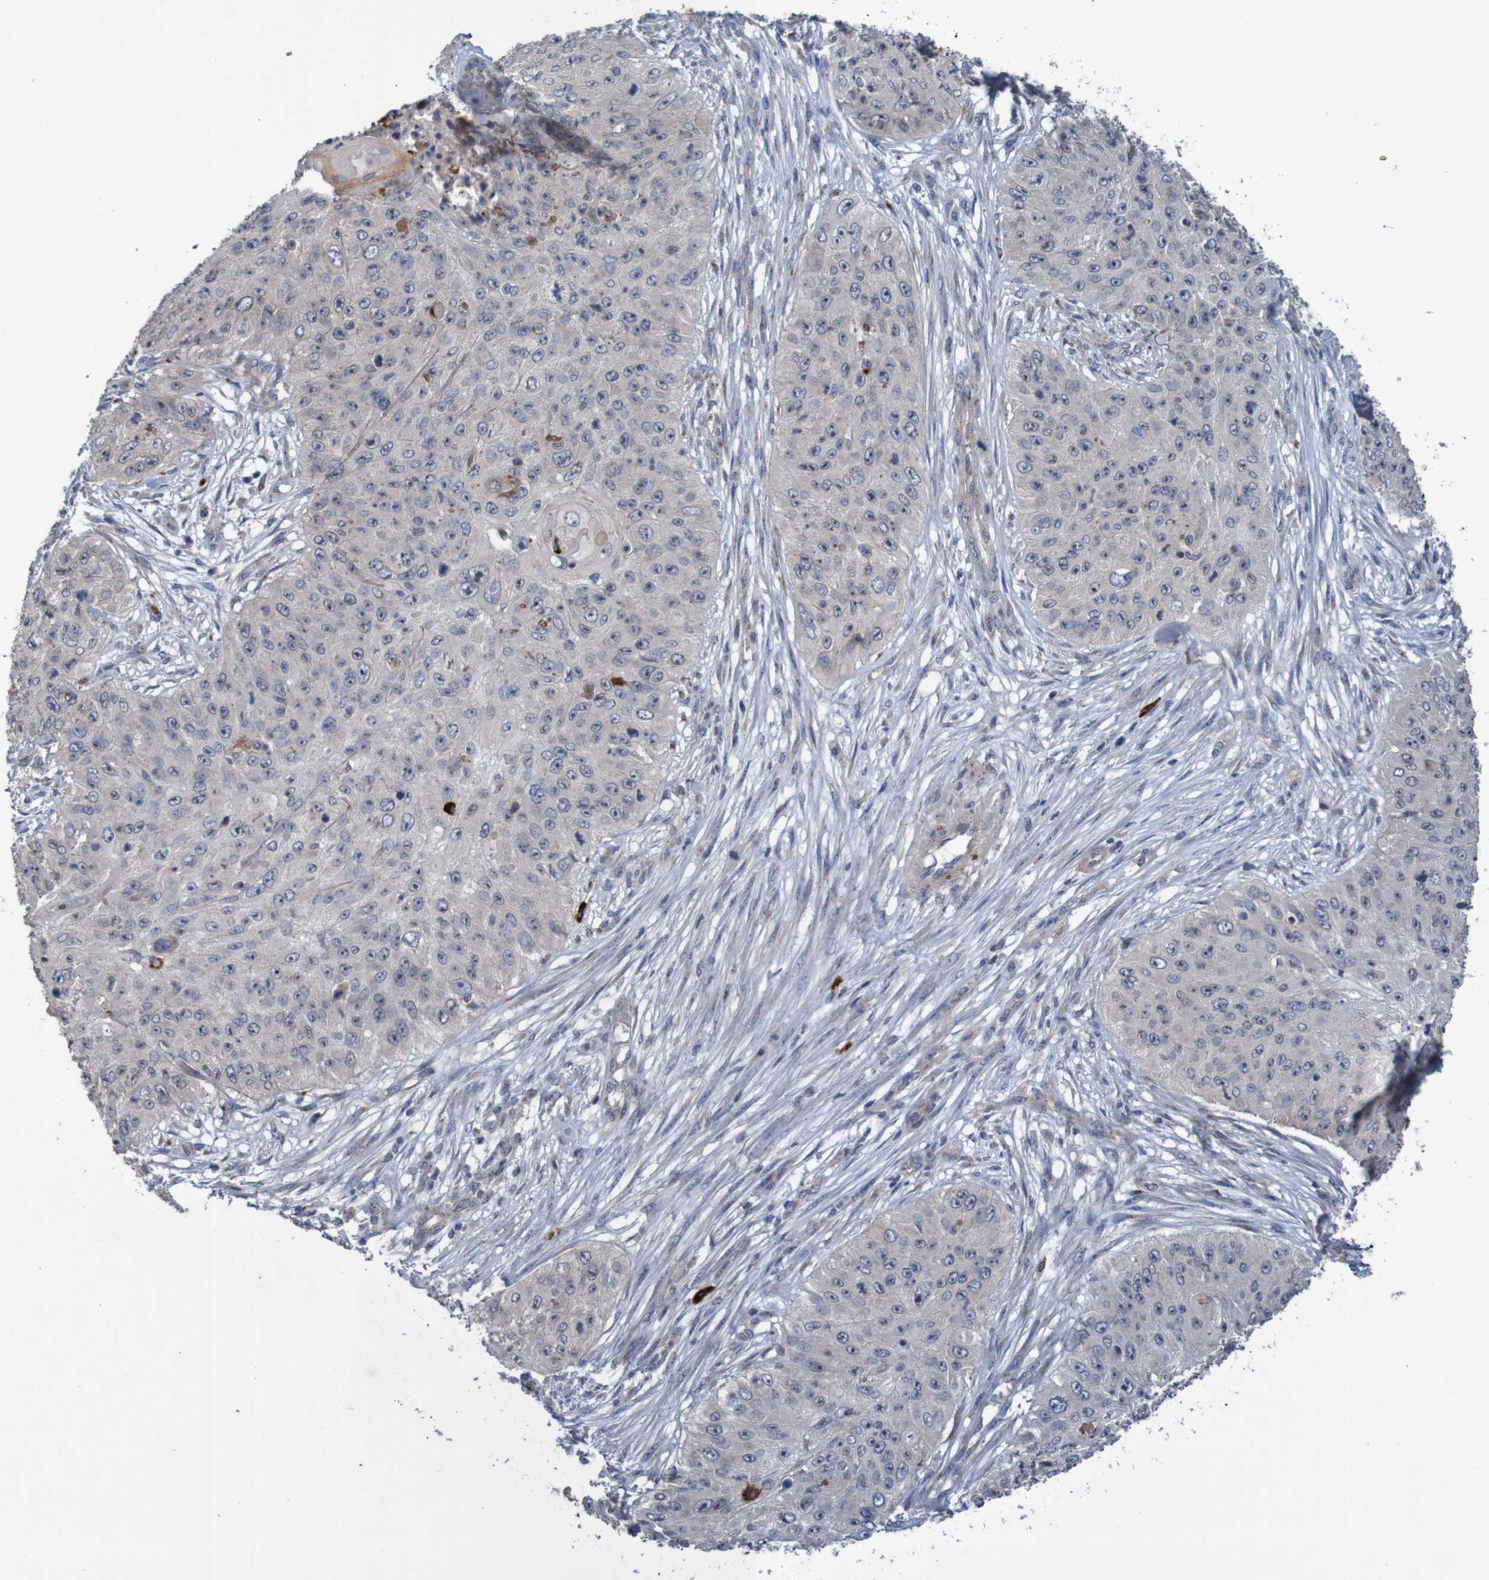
{"staining": {"intensity": "negative", "quantity": "none", "location": "none"}, "tissue": "skin cancer", "cell_type": "Tumor cells", "image_type": "cancer", "snomed": [{"axis": "morphology", "description": "Squamous cell carcinoma, NOS"}, {"axis": "topography", "description": "Skin"}], "caption": "Histopathology image shows no protein expression in tumor cells of skin cancer tissue.", "gene": "ANGPT4", "patient": {"sex": "female", "age": 80}}